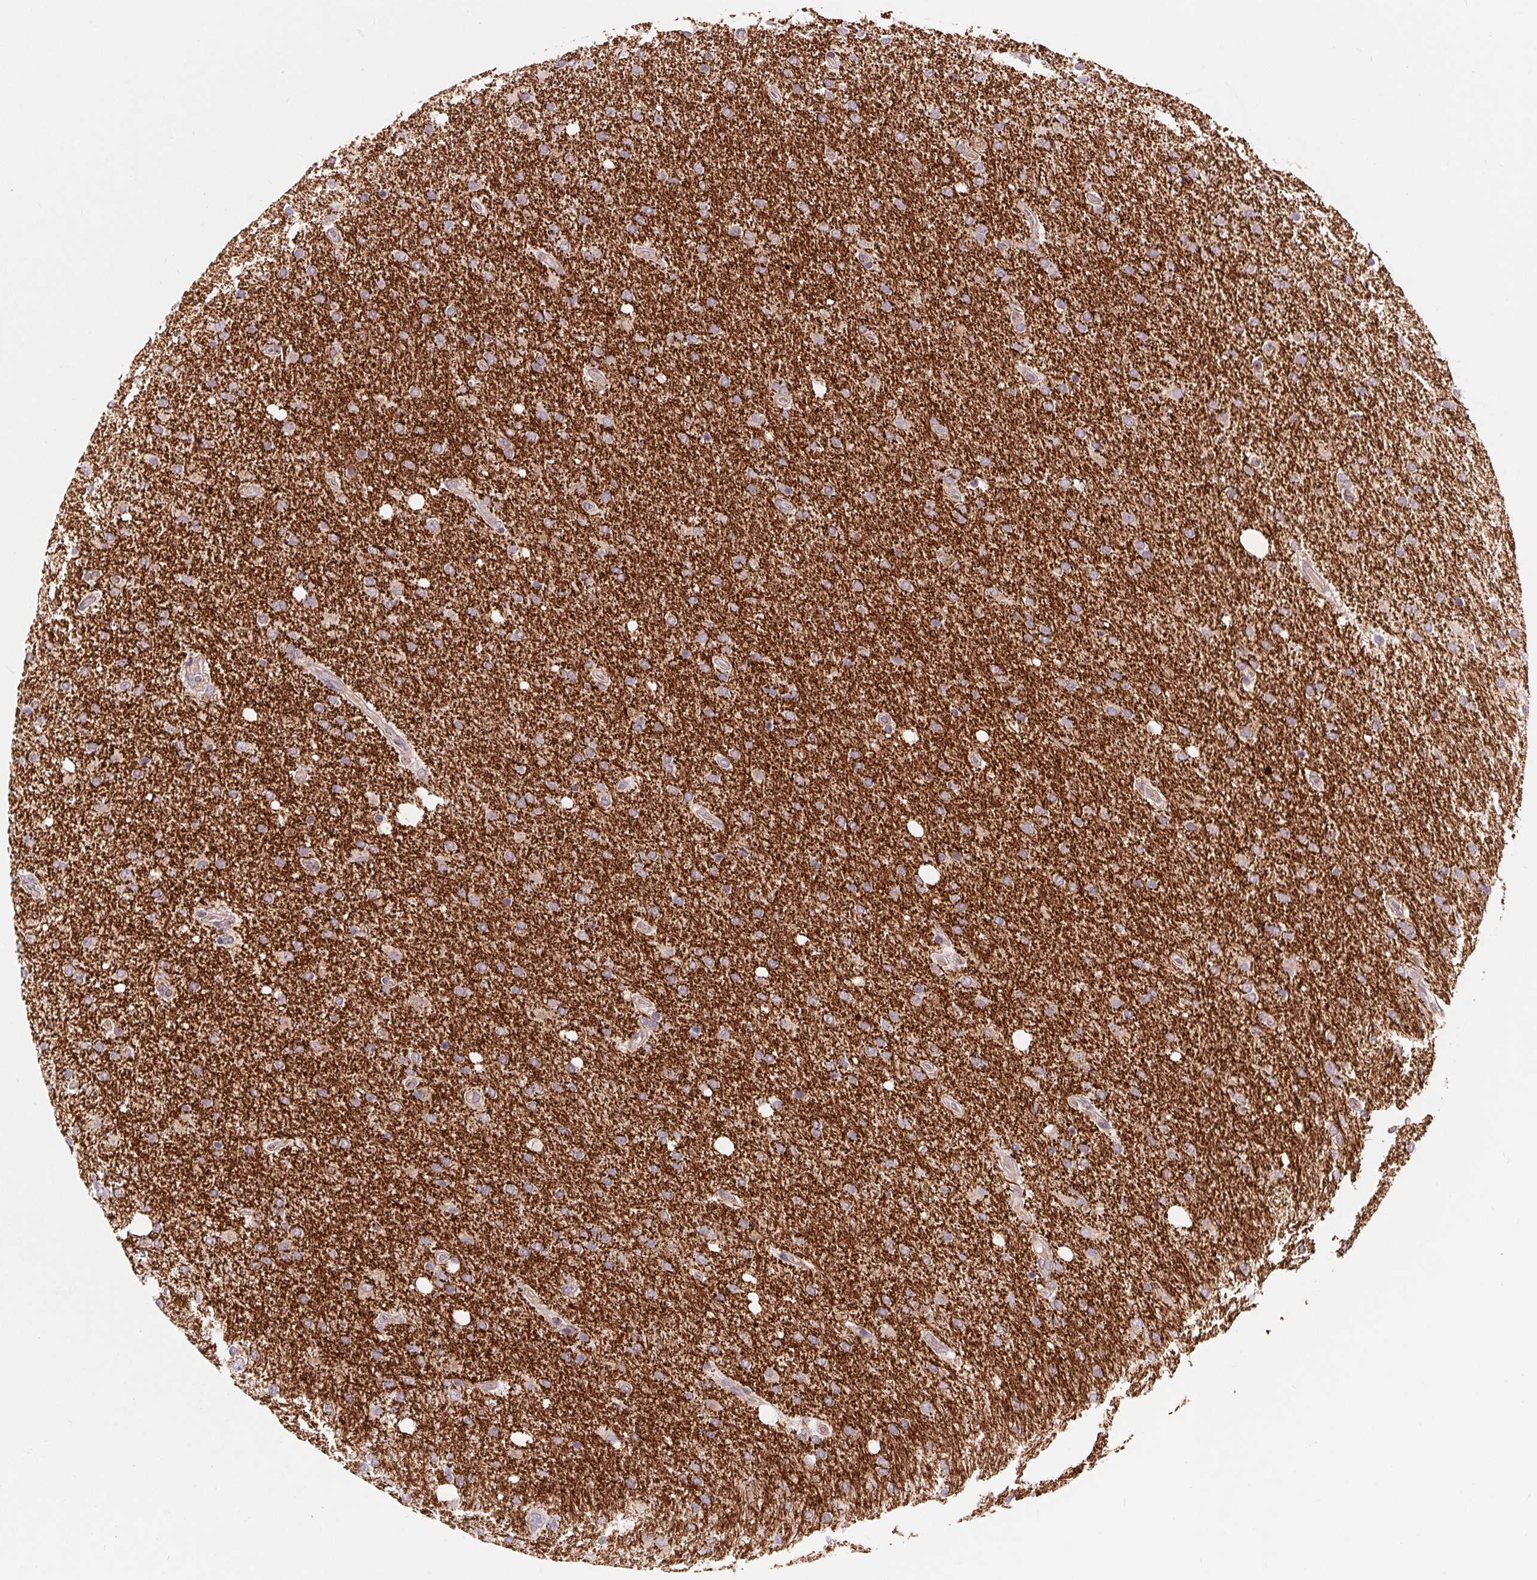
{"staining": {"intensity": "moderate", "quantity": "<25%", "location": "cytoplasmic/membranous"}, "tissue": "glioma", "cell_type": "Tumor cells", "image_type": "cancer", "snomed": [{"axis": "morphology", "description": "Glioma, malignant, High grade"}, {"axis": "topography", "description": "Cerebral cortex"}], "caption": "This photomicrograph displays immunohistochemistry (IHC) staining of glioma, with low moderate cytoplasmic/membranous positivity in approximately <25% of tumor cells.", "gene": "COX6A1", "patient": {"sex": "male", "age": 70}}